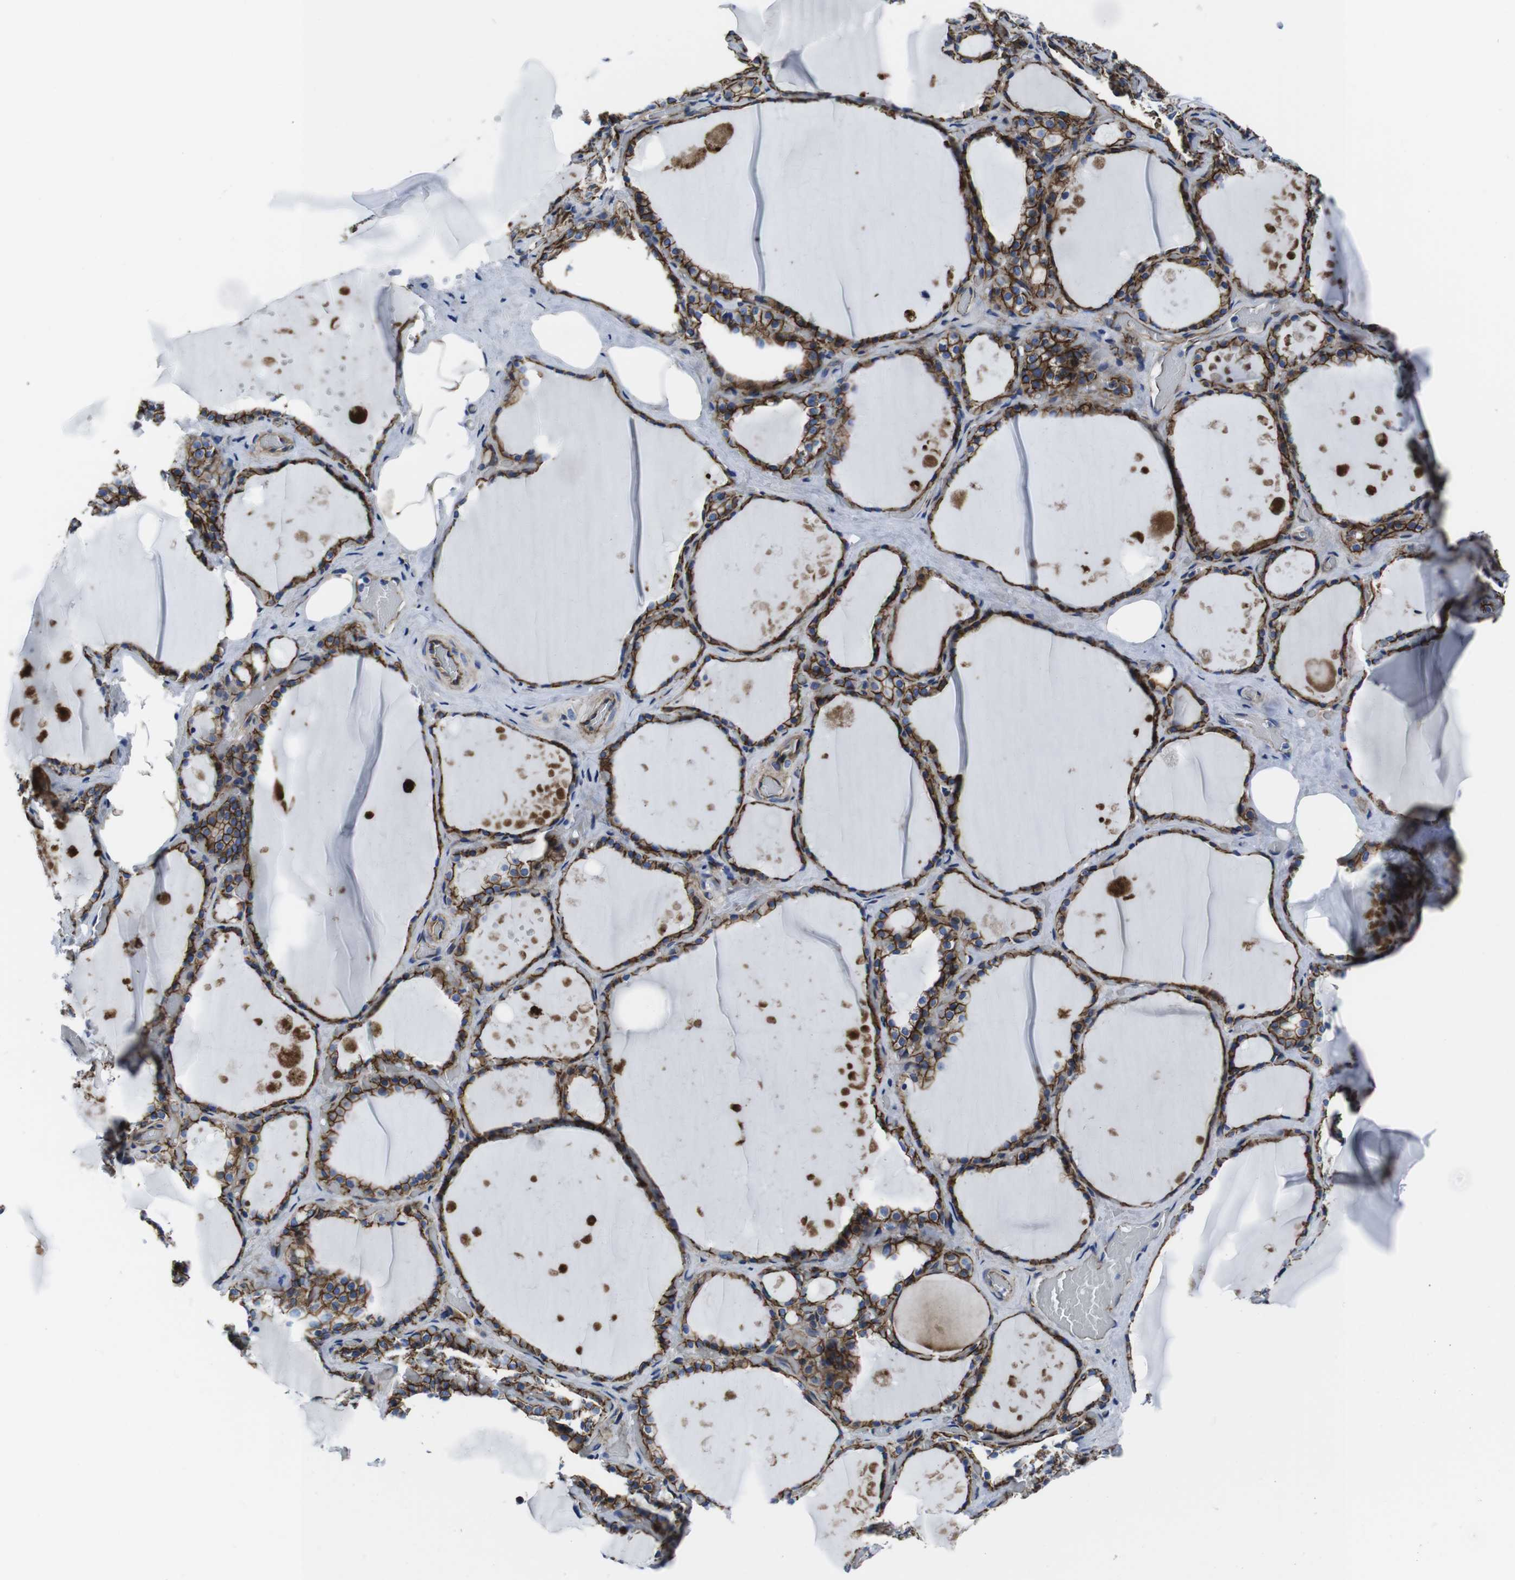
{"staining": {"intensity": "strong", "quantity": ">75%", "location": "cytoplasmic/membranous"}, "tissue": "thyroid gland", "cell_type": "Glandular cells", "image_type": "normal", "snomed": [{"axis": "morphology", "description": "Normal tissue, NOS"}, {"axis": "topography", "description": "Thyroid gland"}], "caption": "High-power microscopy captured an IHC micrograph of normal thyroid gland, revealing strong cytoplasmic/membranous expression in about >75% of glandular cells.", "gene": "NUMB", "patient": {"sex": "male", "age": 61}}